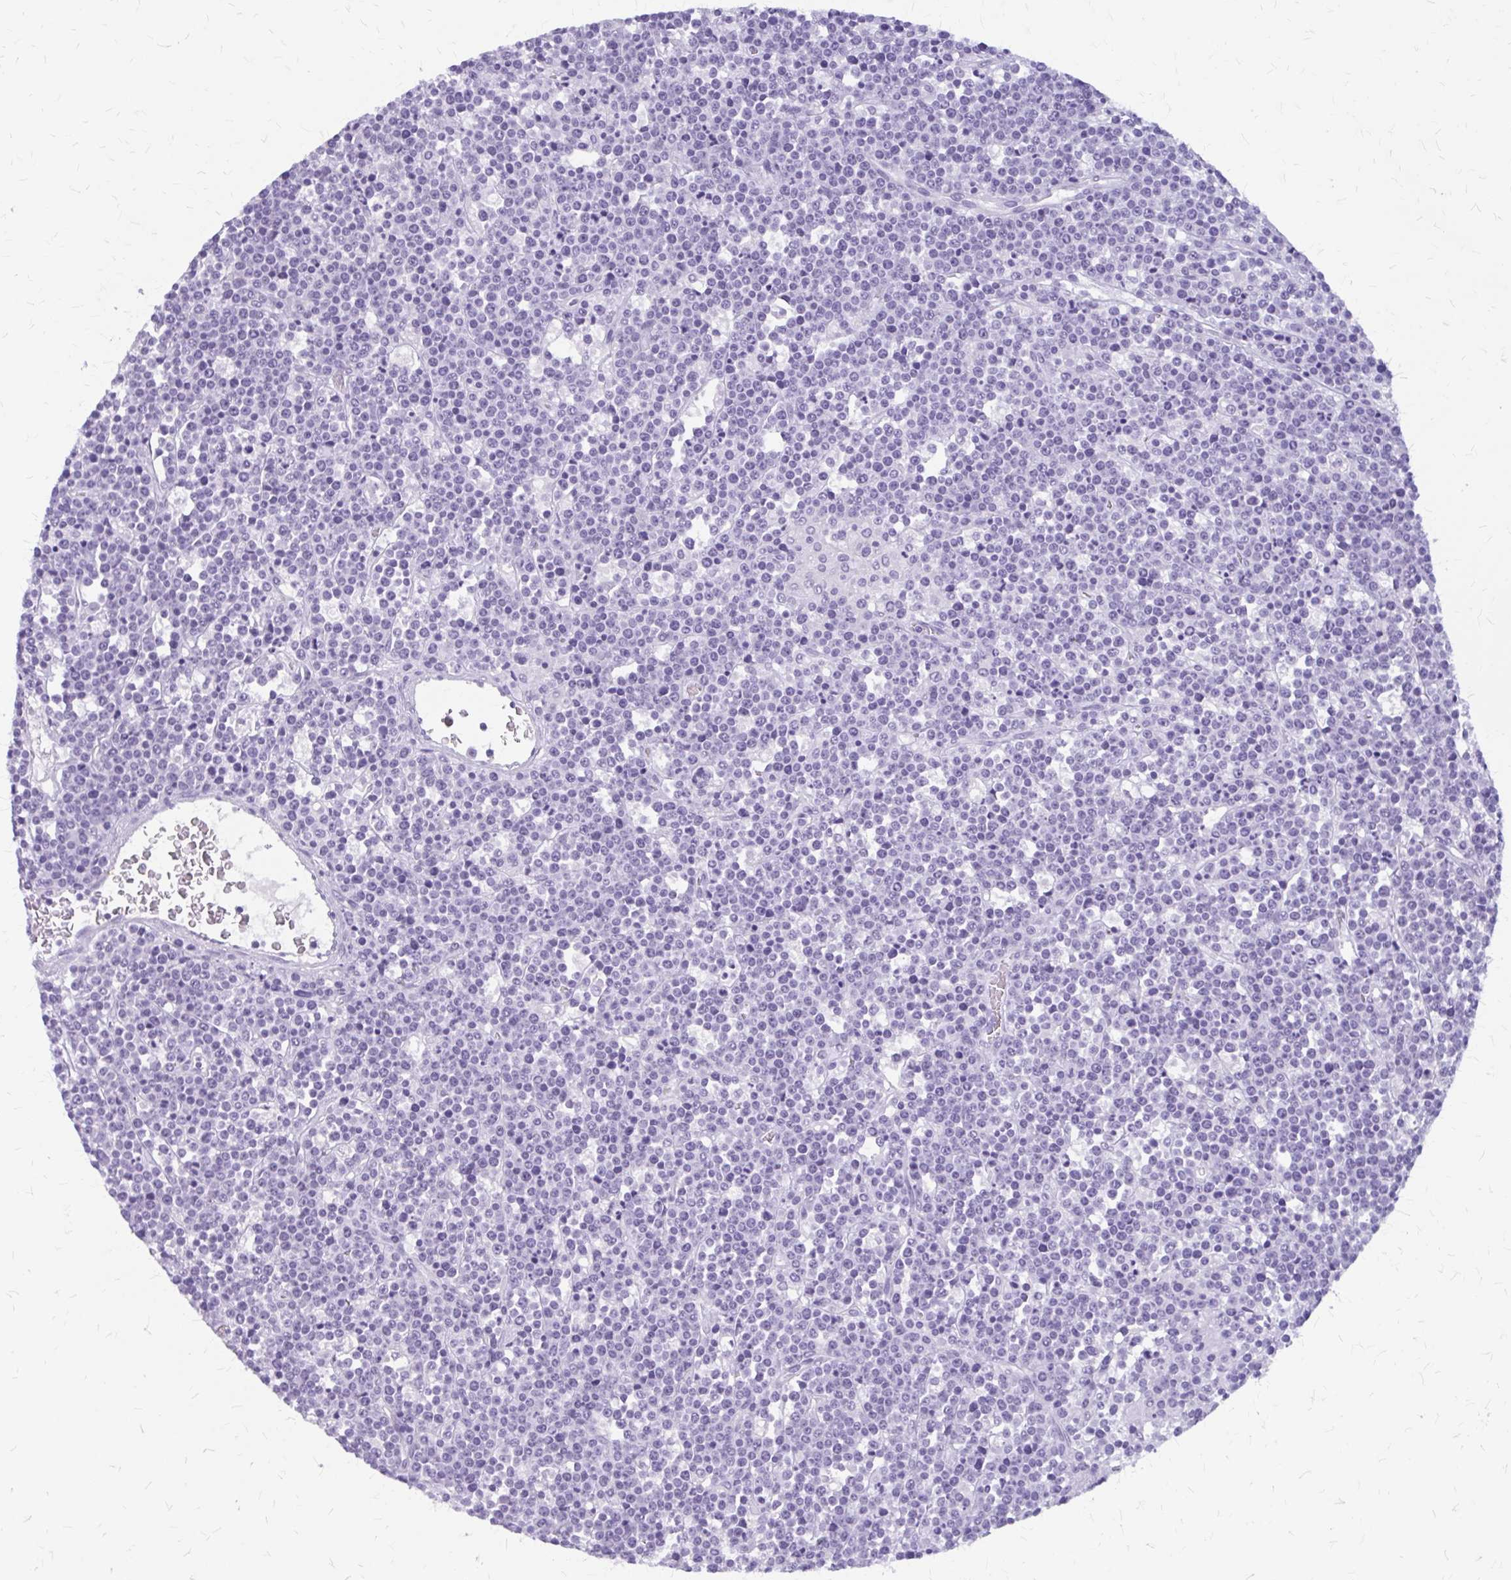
{"staining": {"intensity": "negative", "quantity": "none", "location": "none"}, "tissue": "lymphoma", "cell_type": "Tumor cells", "image_type": "cancer", "snomed": [{"axis": "morphology", "description": "Malignant lymphoma, non-Hodgkin's type, High grade"}, {"axis": "topography", "description": "Ovary"}], "caption": "IHC of high-grade malignant lymphoma, non-Hodgkin's type displays no positivity in tumor cells.", "gene": "KLHDC7A", "patient": {"sex": "female", "age": 56}}